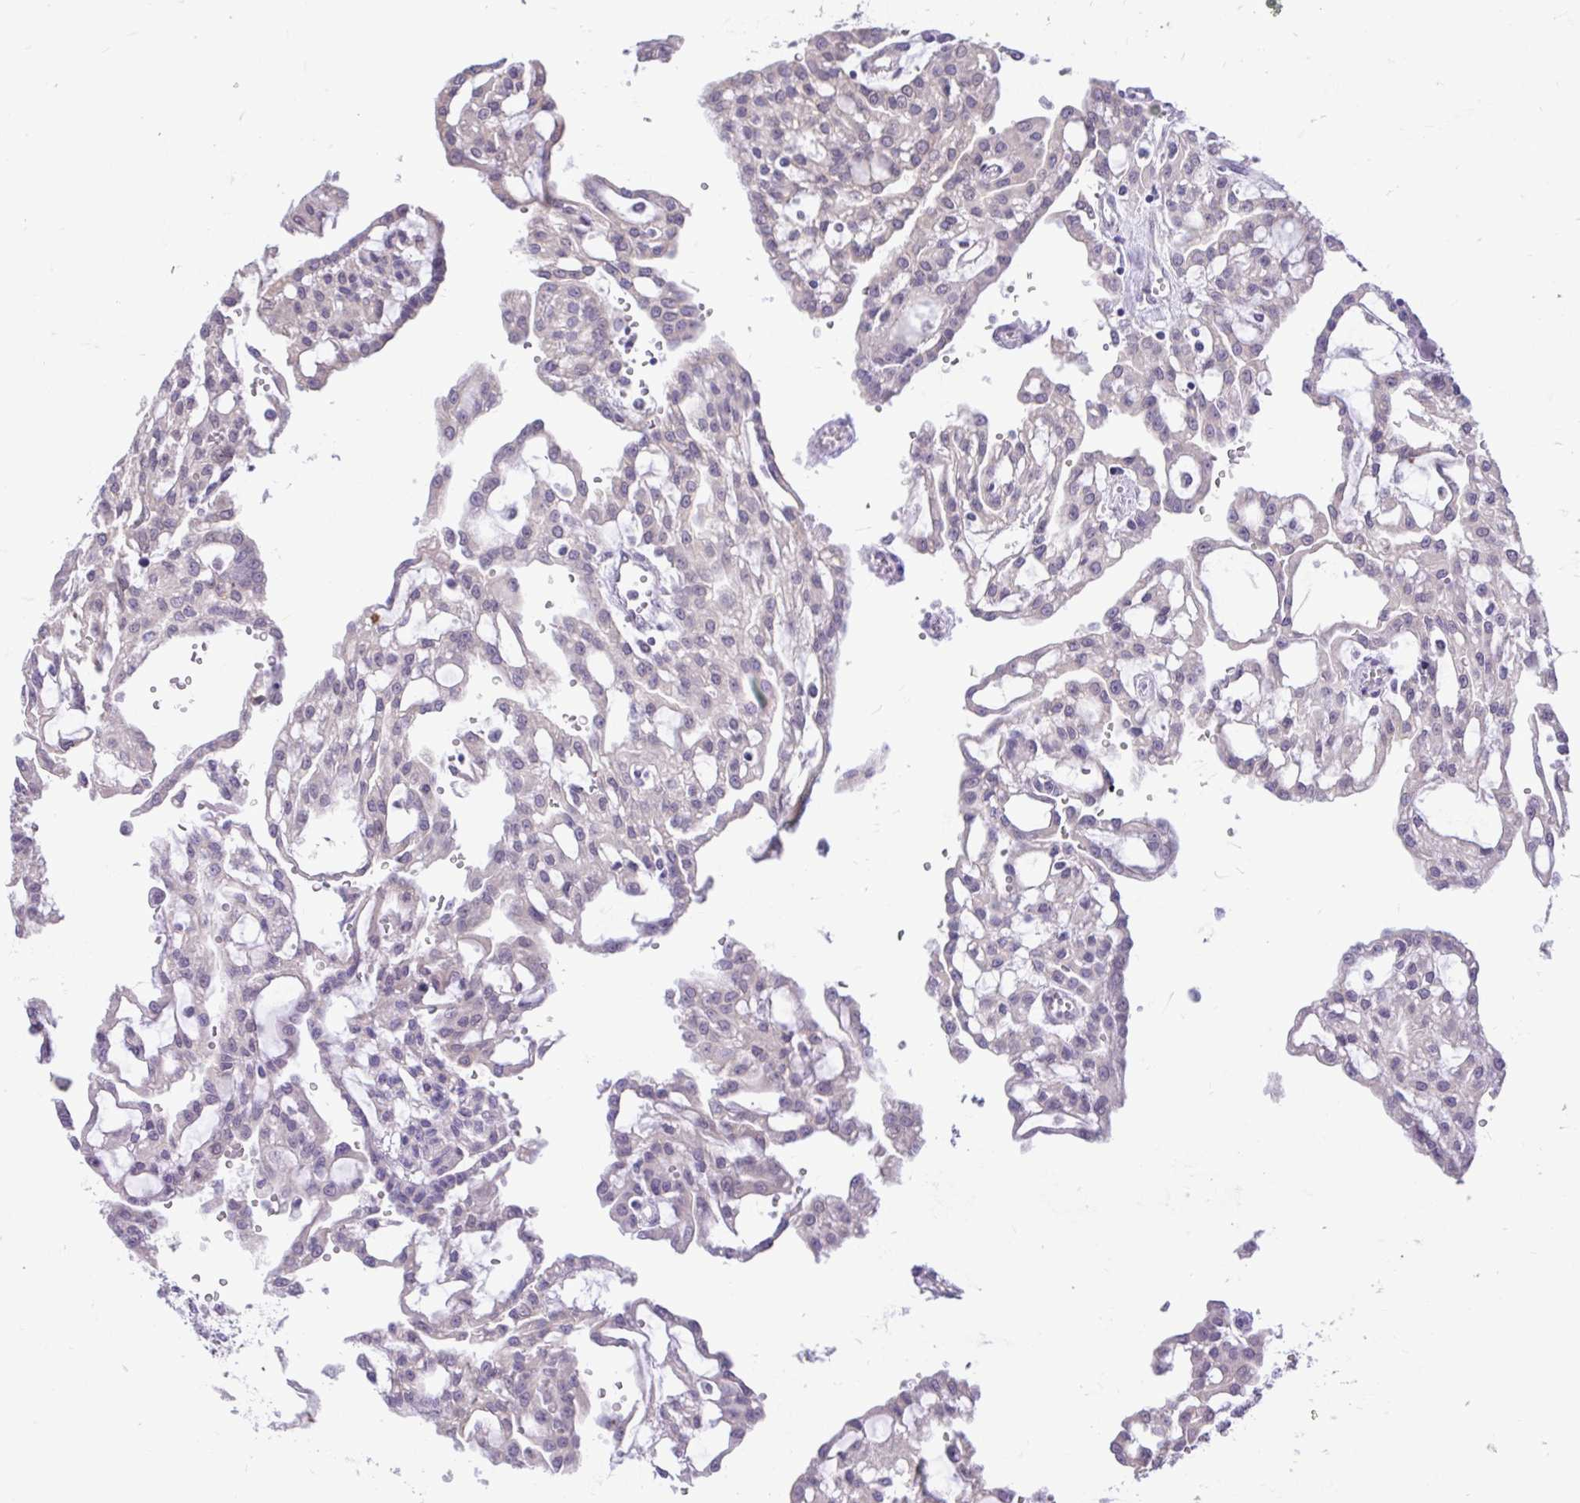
{"staining": {"intensity": "negative", "quantity": "none", "location": "none"}, "tissue": "renal cancer", "cell_type": "Tumor cells", "image_type": "cancer", "snomed": [{"axis": "morphology", "description": "Adenocarcinoma, NOS"}, {"axis": "topography", "description": "Kidney"}], "caption": "The micrograph reveals no significant positivity in tumor cells of renal cancer (adenocarcinoma). (DAB (3,3'-diaminobenzidine) immunohistochemistry (IHC) visualized using brightfield microscopy, high magnification).", "gene": "PYCR2", "patient": {"sex": "male", "age": 63}}